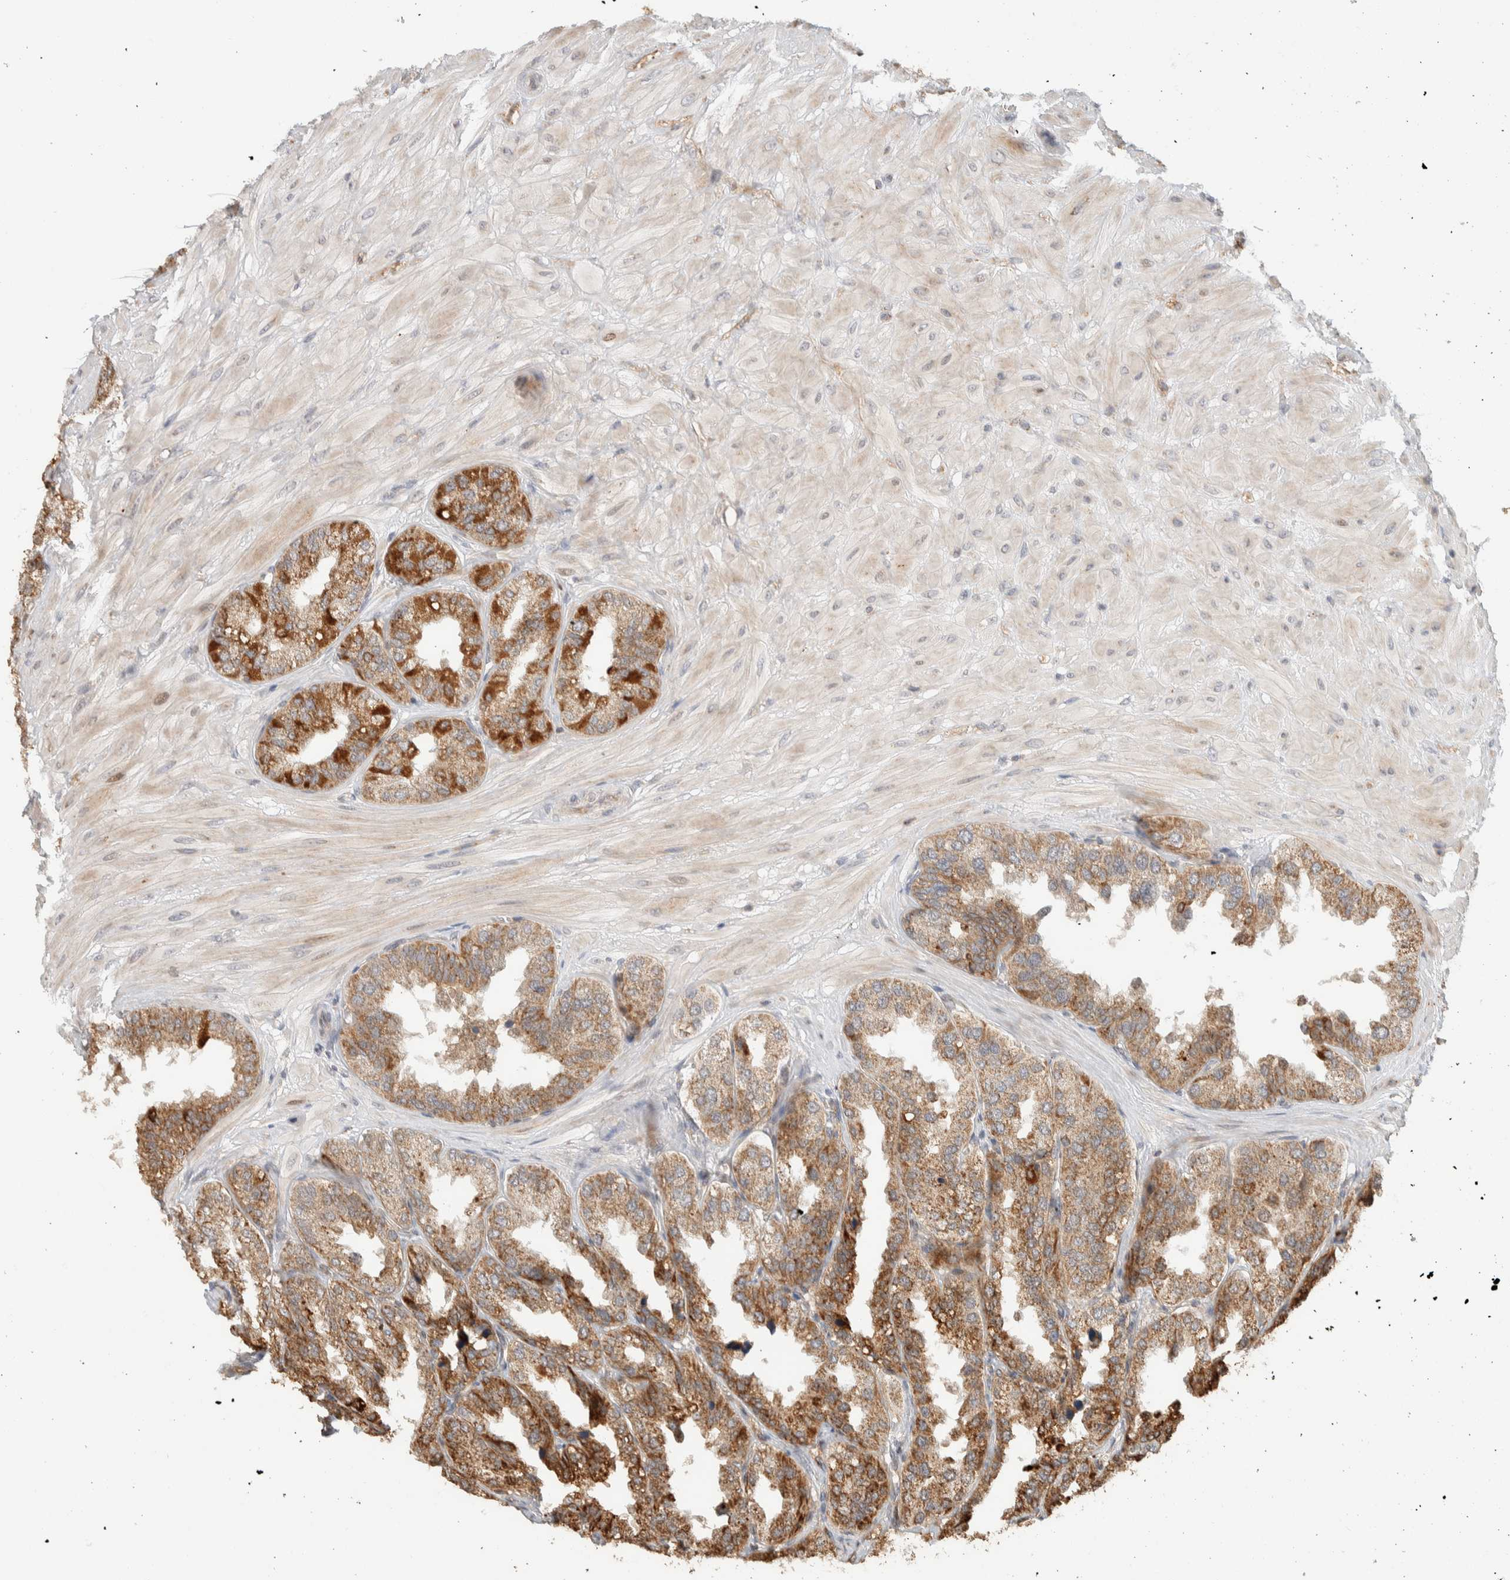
{"staining": {"intensity": "moderate", "quantity": ">75%", "location": "cytoplasmic/membranous"}, "tissue": "seminal vesicle", "cell_type": "Glandular cells", "image_type": "normal", "snomed": [{"axis": "morphology", "description": "Normal tissue, NOS"}, {"axis": "topography", "description": "Prostate"}, {"axis": "topography", "description": "Seminal veicle"}], "caption": "IHC micrograph of unremarkable human seminal vesicle stained for a protein (brown), which exhibits medium levels of moderate cytoplasmic/membranous positivity in approximately >75% of glandular cells.", "gene": "KIF9", "patient": {"sex": "male", "age": 51}}